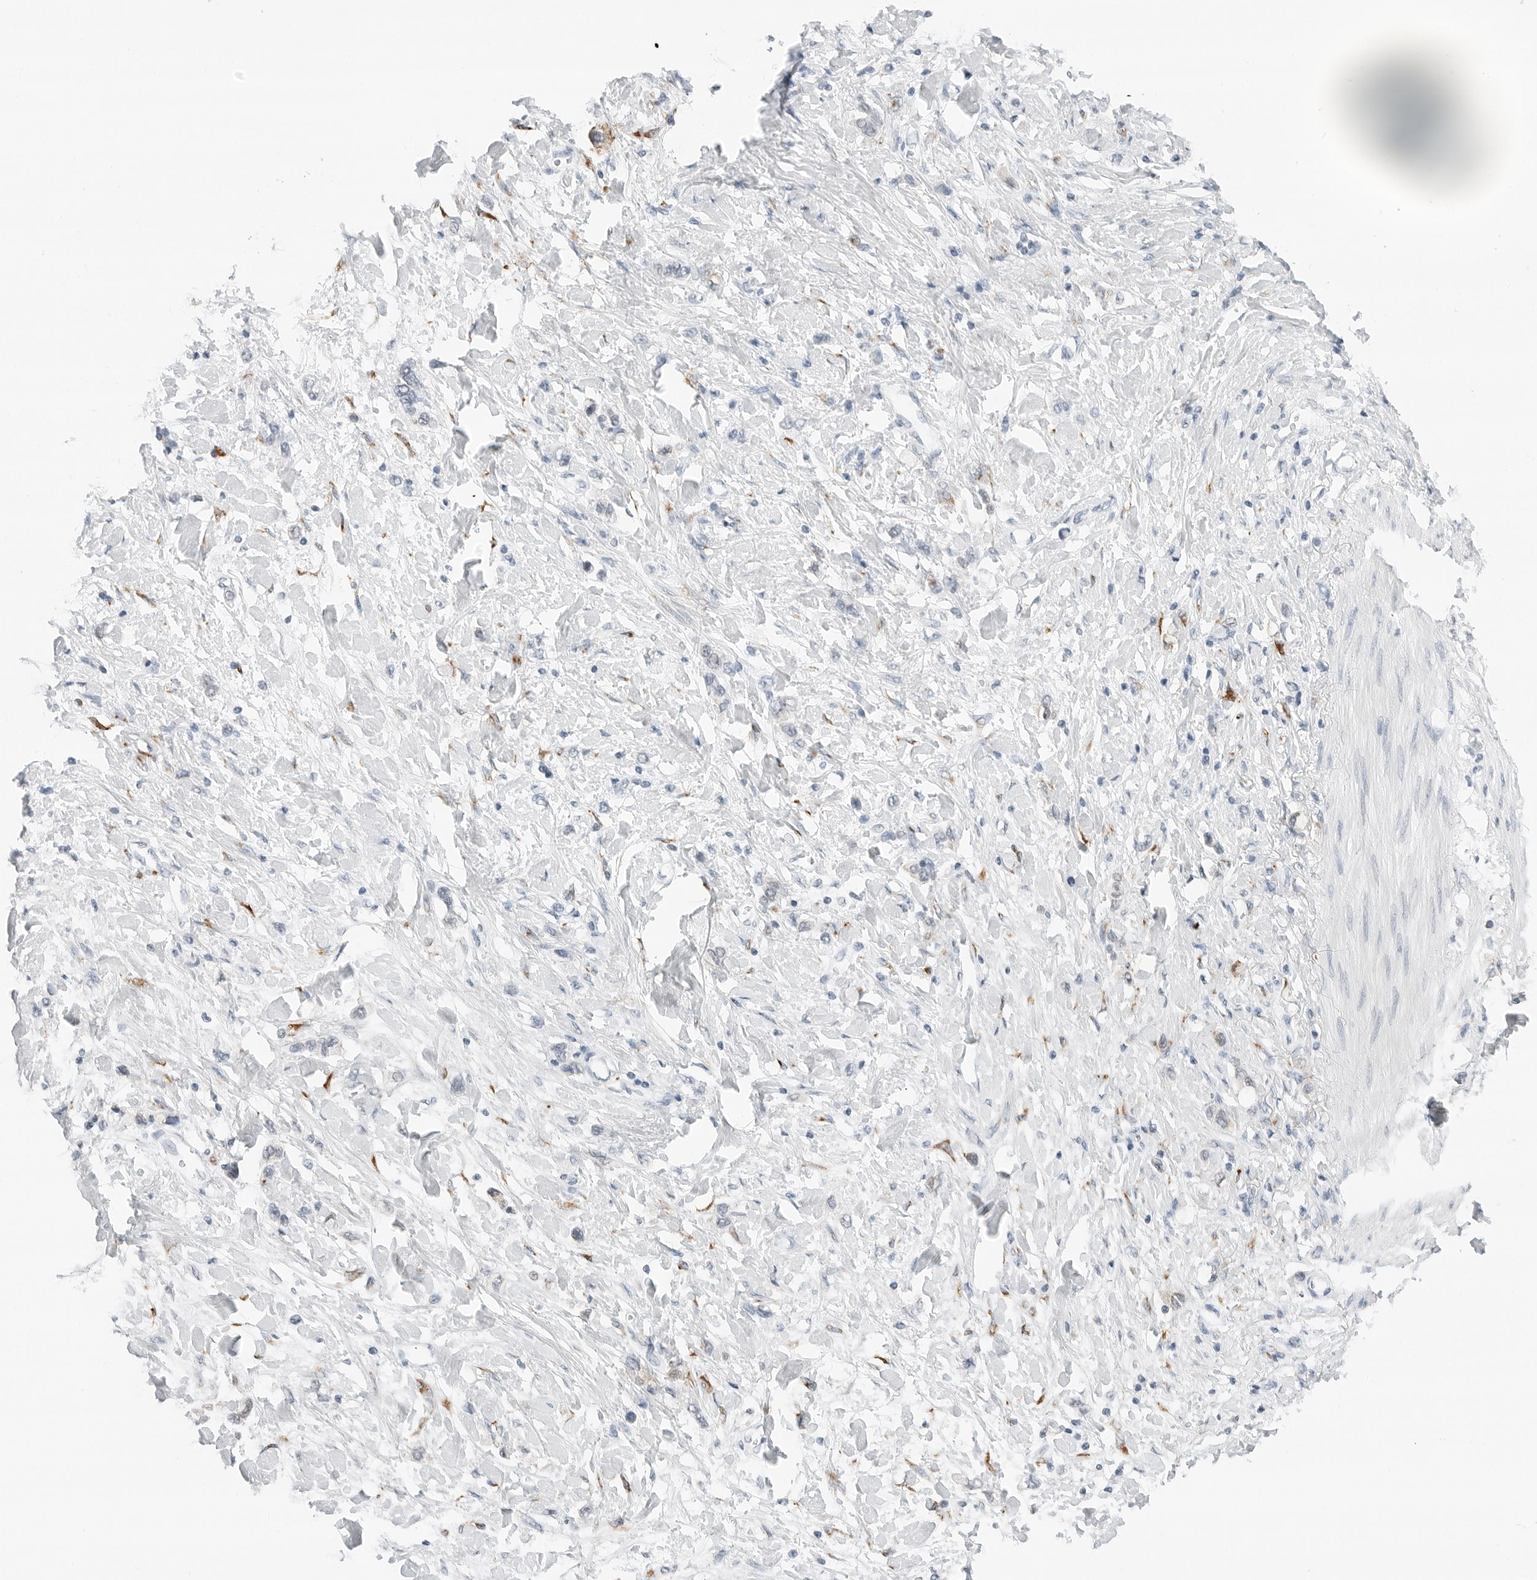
{"staining": {"intensity": "negative", "quantity": "none", "location": "none"}, "tissue": "stomach cancer", "cell_type": "Tumor cells", "image_type": "cancer", "snomed": [{"axis": "morphology", "description": "Adenocarcinoma, NOS"}, {"axis": "topography", "description": "Stomach"}], "caption": "A histopathology image of human stomach cancer is negative for staining in tumor cells.", "gene": "P4HA2", "patient": {"sex": "female", "age": 65}}